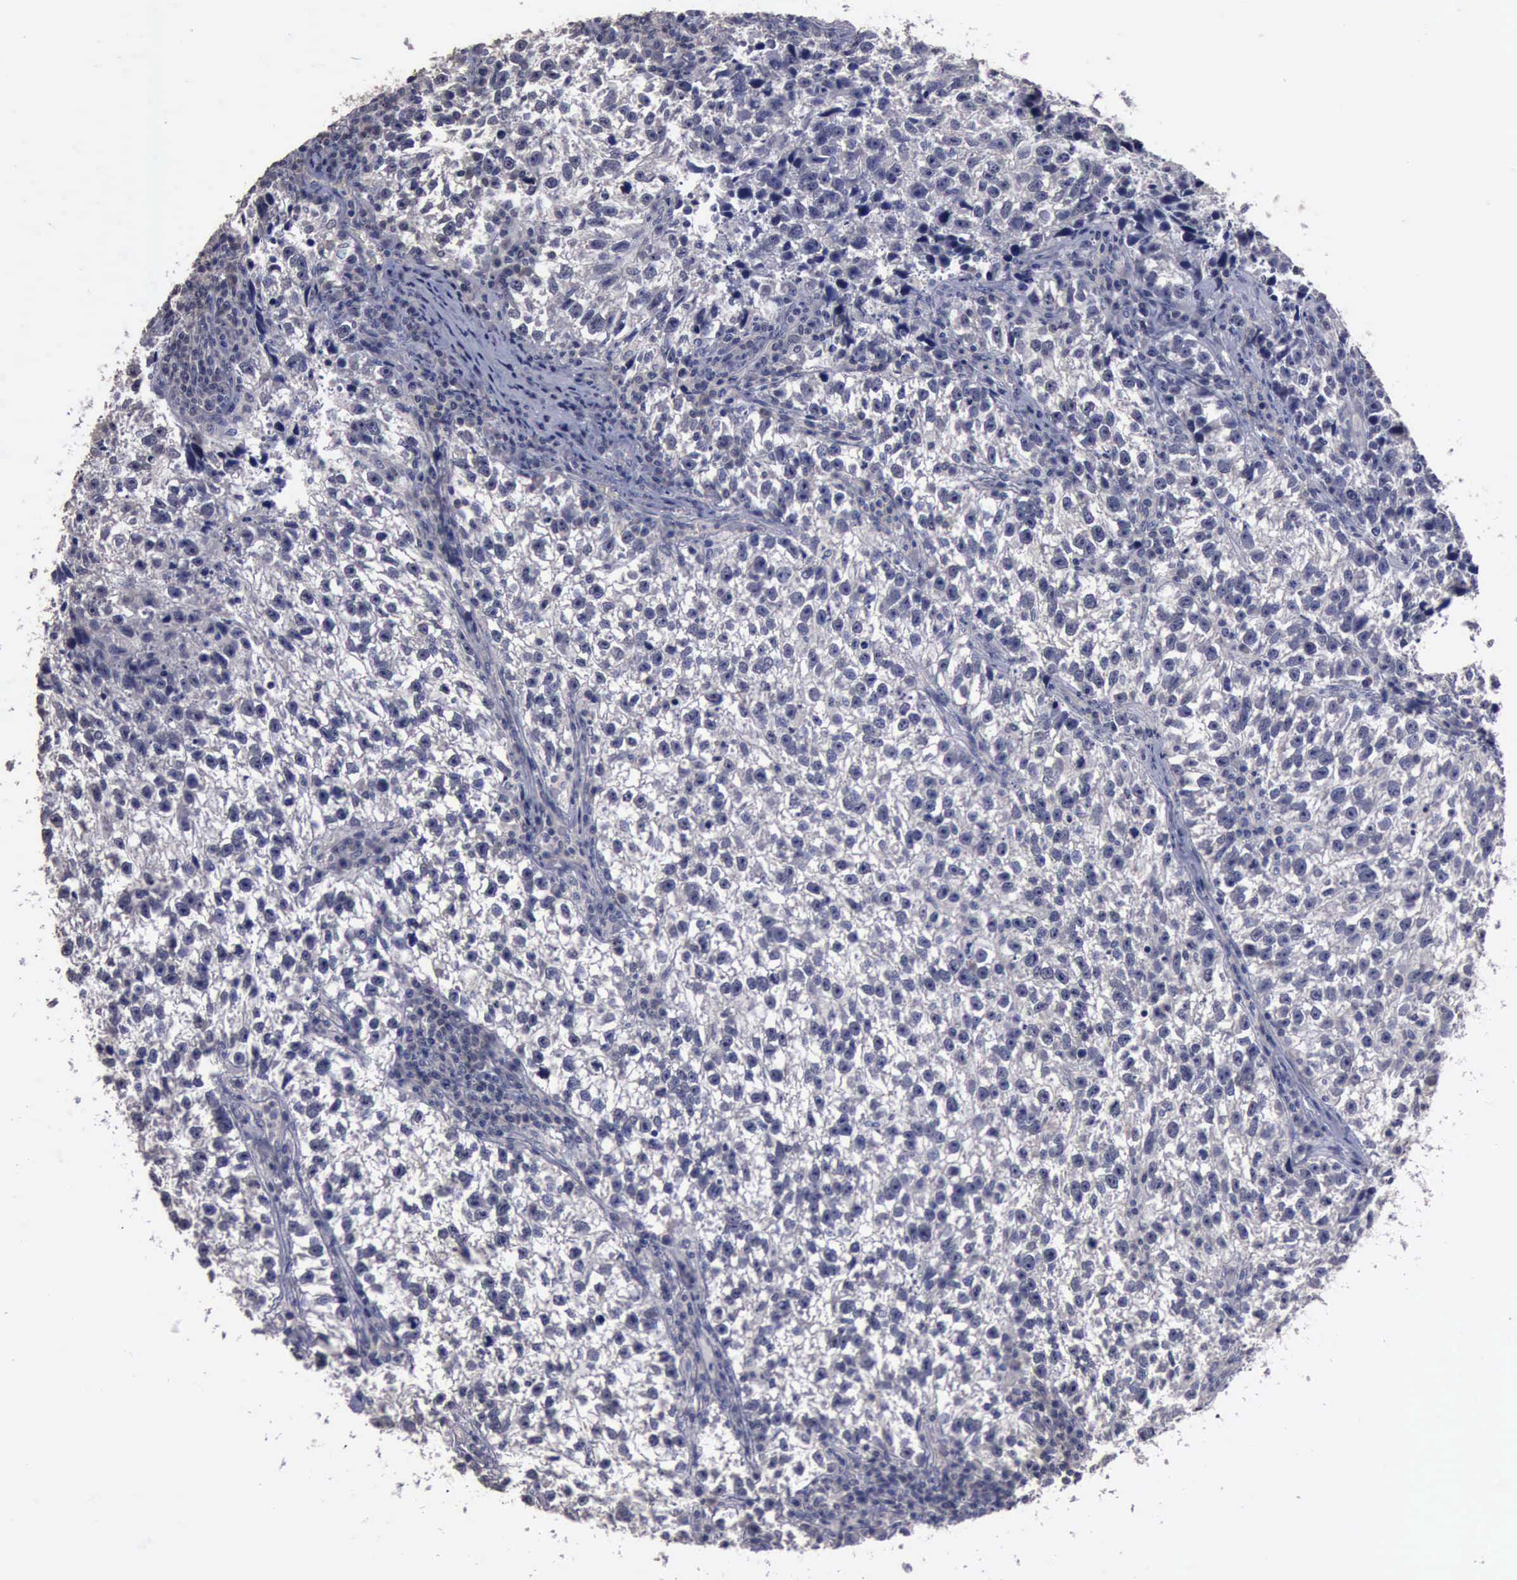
{"staining": {"intensity": "negative", "quantity": "none", "location": "none"}, "tissue": "testis cancer", "cell_type": "Tumor cells", "image_type": "cancer", "snomed": [{"axis": "morphology", "description": "Seminoma, NOS"}, {"axis": "topography", "description": "Testis"}], "caption": "Immunohistochemistry (IHC) micrograph of neoplastic tissue: human testis cancer stained with DAB demonstrates no significant protein expression in tumor cells.", "gene": "CRKL", "patient": {"sex": "male", "age": 38}}